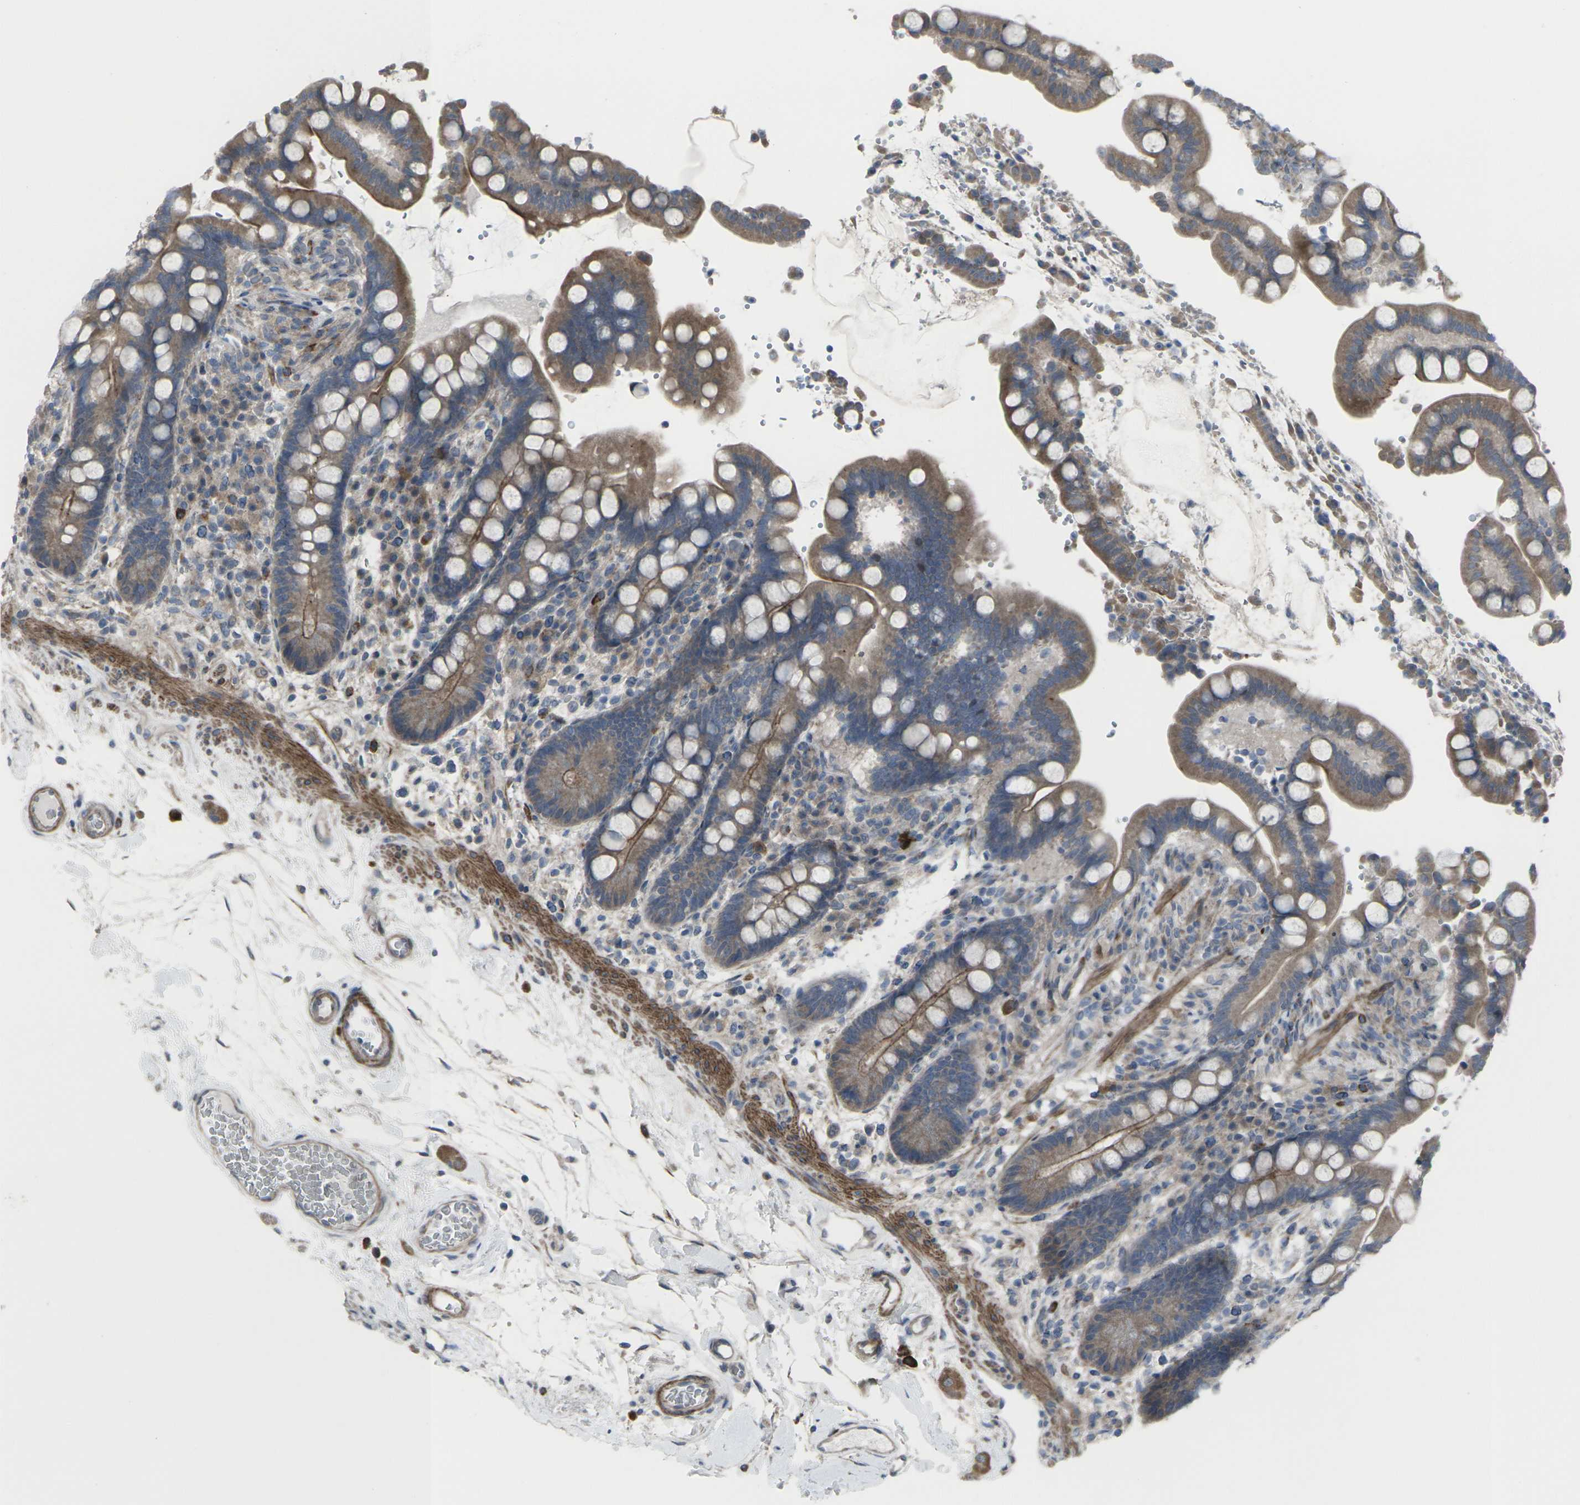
{"staining": {"intensity": "moderate", "quantity": ">75%", "location": "cytoplasmic/membranous"}, "tissue": "colon", "cell_type": "Endothelial cells", "image_type": "normal", "snomed": [{"axis": "morphology", "description": "Normal tissue, NOS"}, {"axis": "topography", "description": "Colon"}], "caption": "Brown immunohistochemical staining in benign colon shows moderate cytoplasmic/membranous staining in about >75% of endothelial cells.", "gene": "CCR10", "patient": {"sex": "male", "age": 73}}